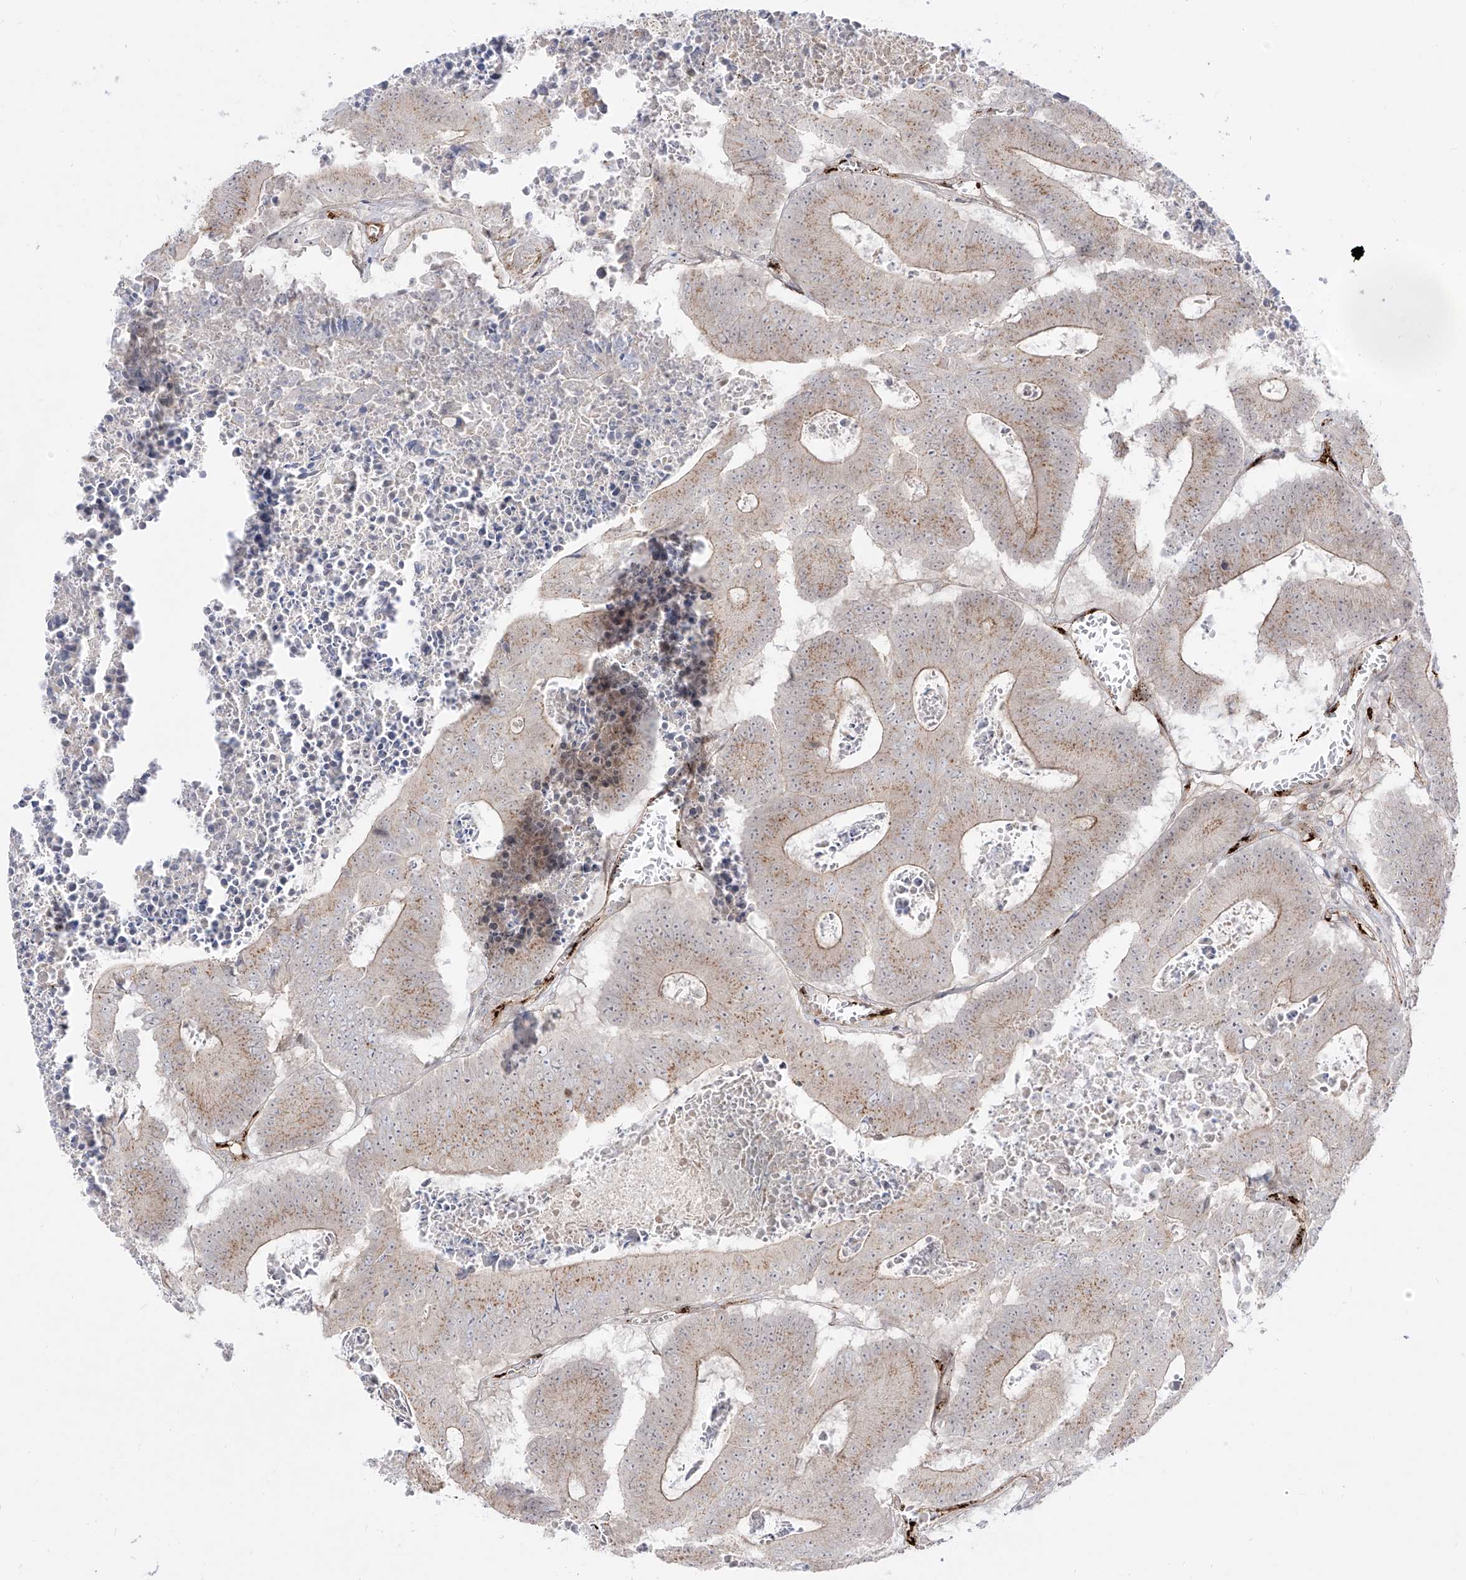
{"staining": {"intensity": "moderate", "quantity": "25%-75%", "location": "cytoplasmic/membranous"}, "tissue": "colorectal cancer", "cell_type": "Tumor cells", "image_type": "cancer", "snomed": [{"axis": "morphology", "description": "Adenocarcinoma, NOS"}, {"axis": "topography", "description": "Colon"}], "caption": "A high-resolution histopathology image shows immunohistochemistry (IHC) staining of colorectal cancer, which reveals moderate cytoplasmic/membranous positivity in about 25%-75% of tumor cells.", "gene": "ZGRF1", "patient": {"sex": "male", "age": 87}}